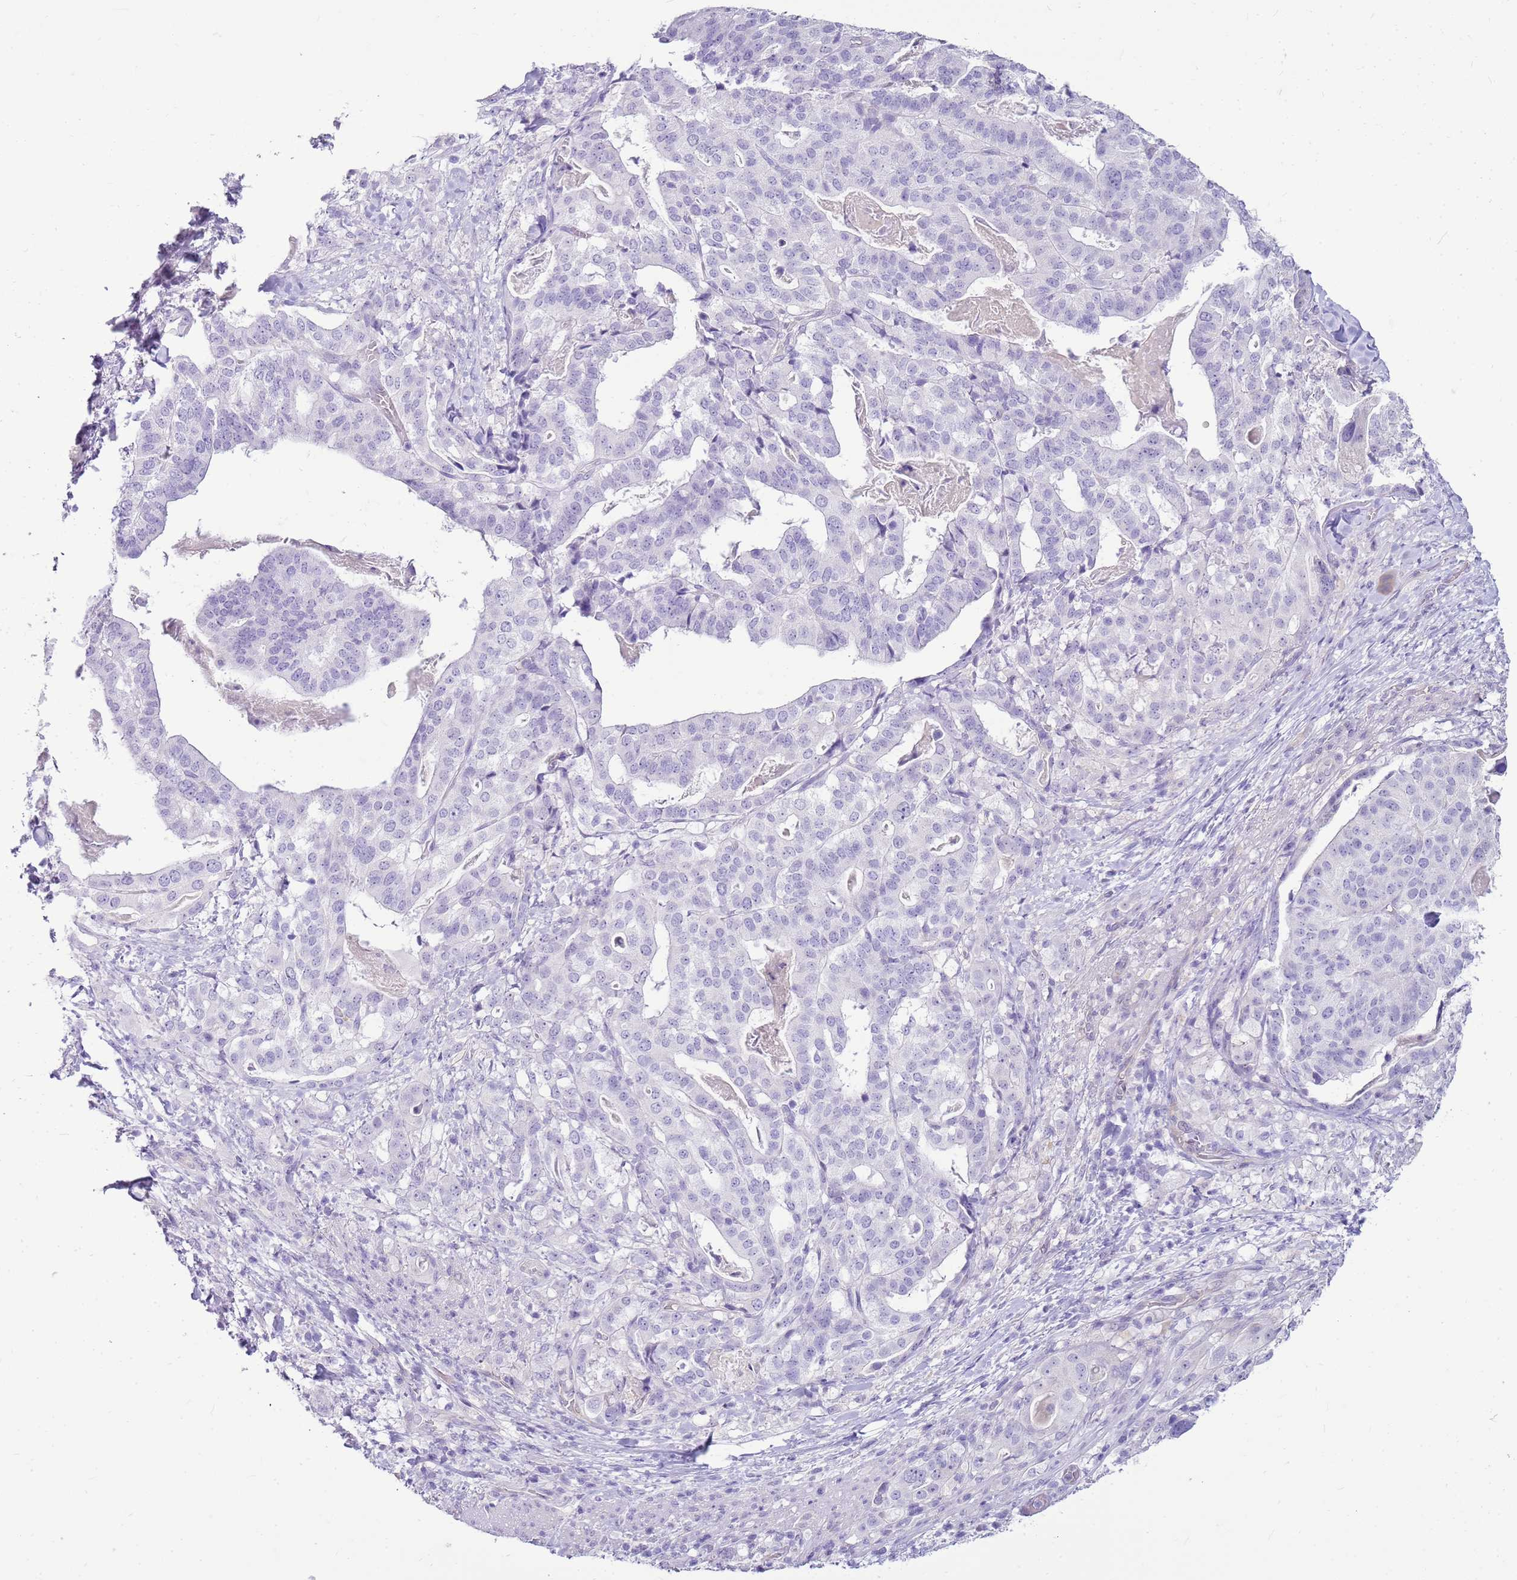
{"staining": {"intensity": "negative", "quantity": "none", "location": "none"}, "tissue": "stomach cancer", "cell_type": "Tumor cells", "image_type": "cancer", "snomed": [{"axis": "morphology", "description": "Adenocarcinoma, NOS"}, {"axis": "topography", "description": "Stomach"}], "caption": "Photomicrograph shows no protein expression in tumor cells of stomach cancer (adenocarcinoma) tissue.", "gene": "SULT1E1", "patient": {"sex": "male", "age": 48}}